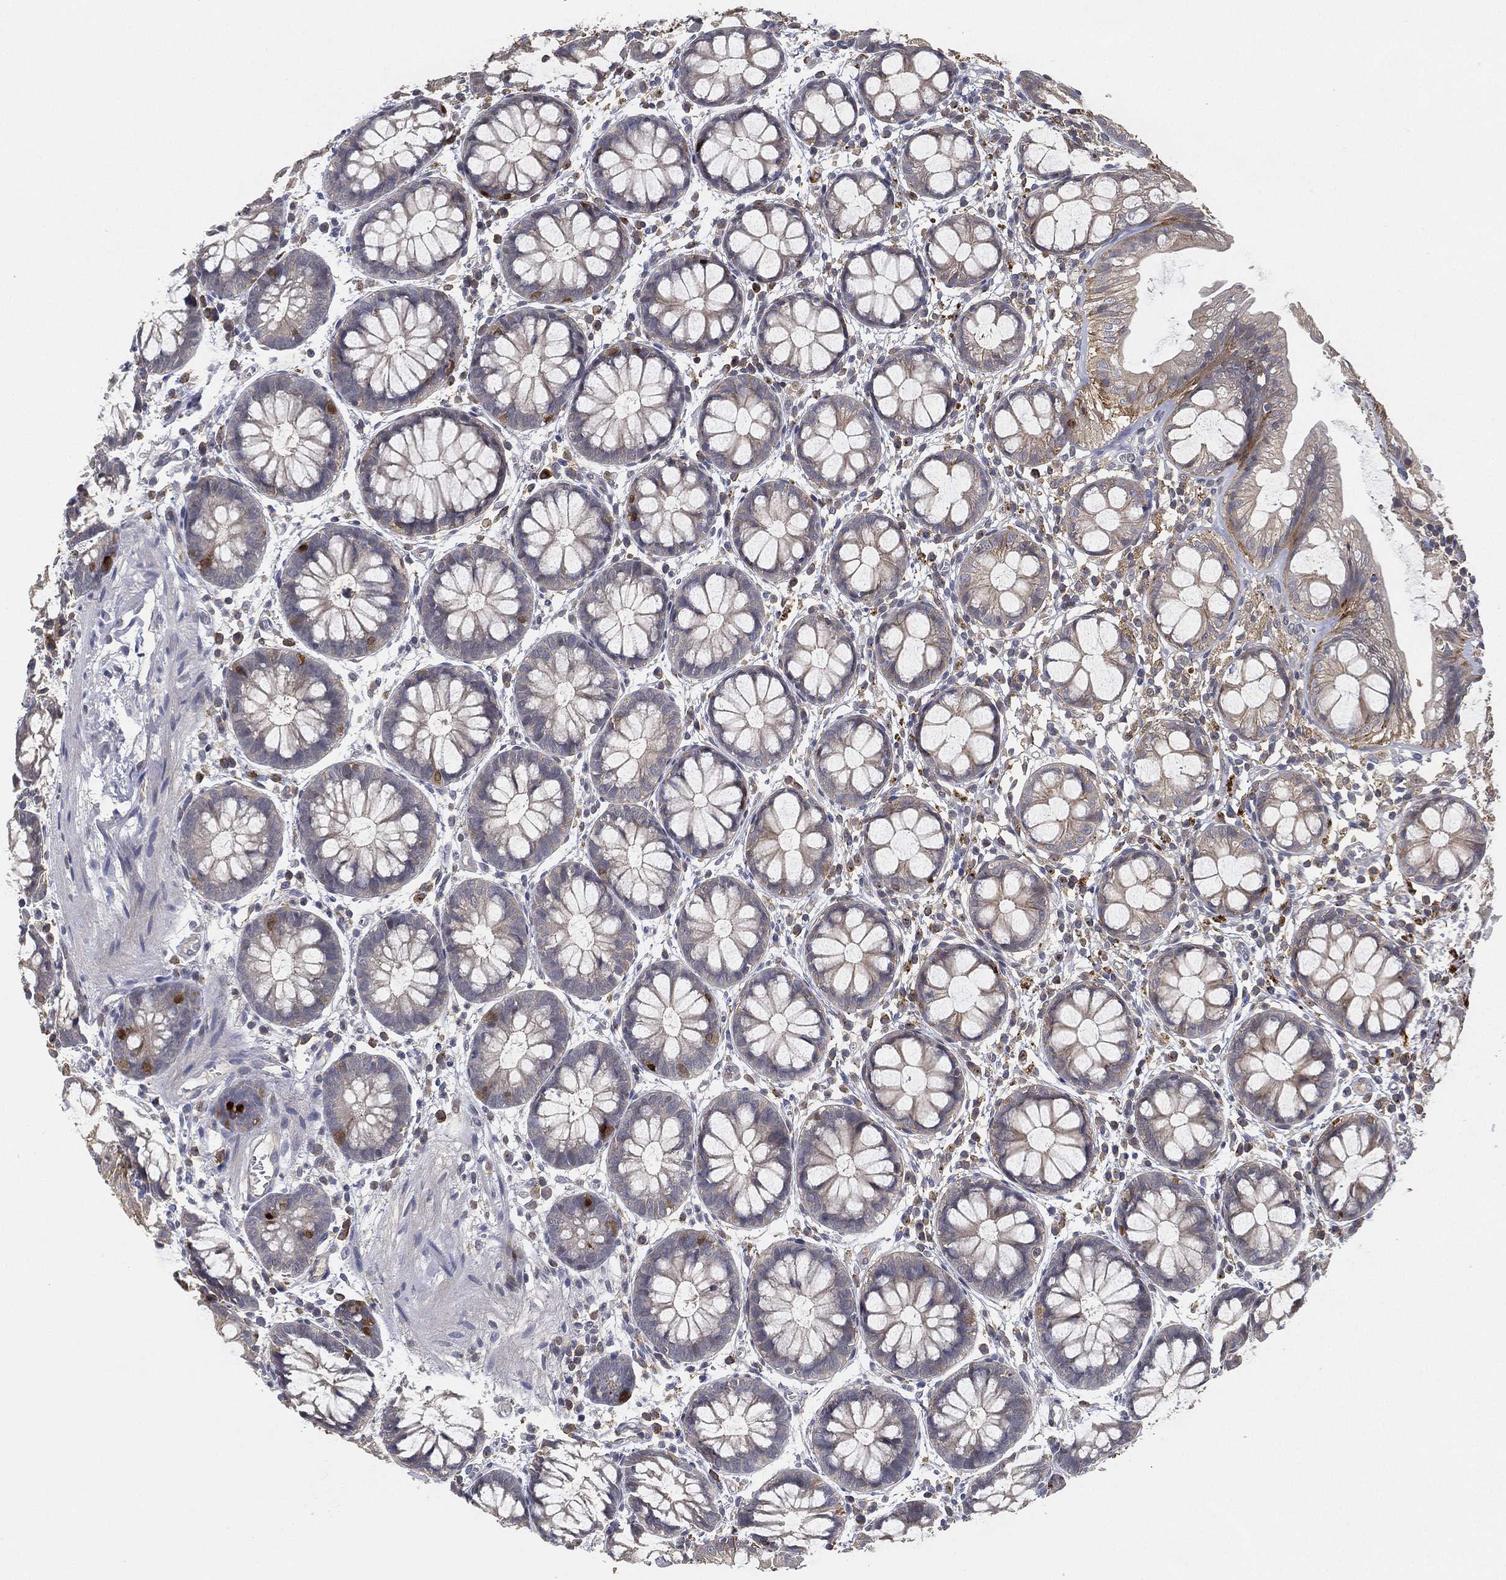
{"staining": {"intensity": "moderate", "quantity": "<25%", "location": "cytoplasmic/membranous"}, "tissue": "rectum", "cell_type": "Glandular cells", "image_type": "normal", "snomed": [{"axis": "morphology", "description": "Normal tissue, NOS"}, {"axis": "topography", "description": "Rectum"}], "caption": "Brown immunohistochemical staining in unremarkable human rectum reveals moderate cytoplasmic/membranous staining in approximately <25% of glandular cells.", "gene": "CFAP251", "patient": {"sex": "male", "age": 57}}